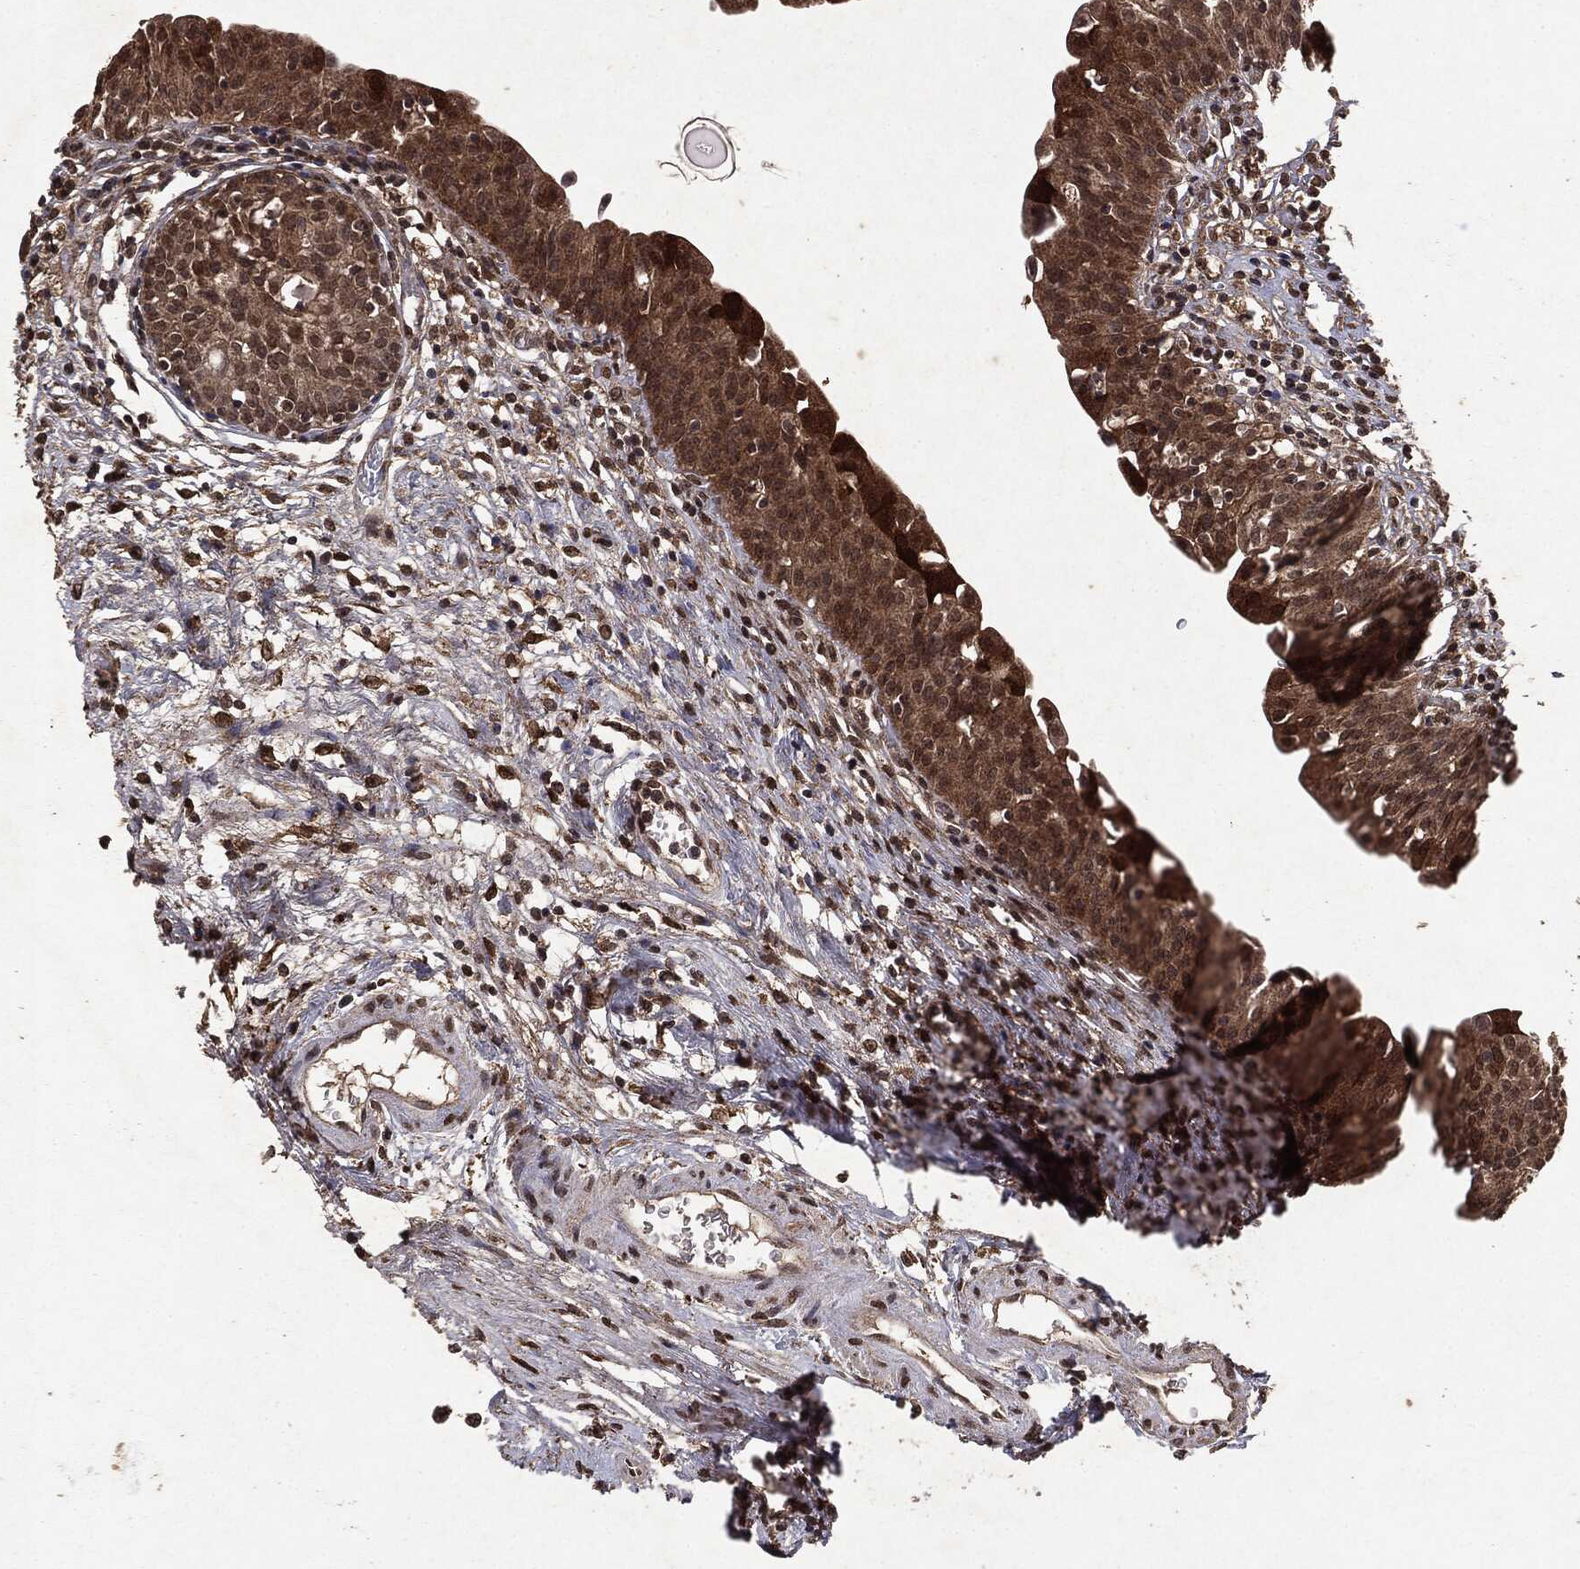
{"staining": {"intensity": "moderate", "quantity": ">75%", "location": "cytoplasmic/membranous,nuclear"}, "tissue": "urinary bladder", "cell_type": "Urothelial cells", "image_type": "normal", "snomed": [{"axis": "morphology", "description": "Normal tissue, NOS"}, {"axis": "topography", "description": "Urinary bladder"}], "caption": "IHC (DAB) staining of normal human urinary bladder exhibits moderate cytoplasmic/membranous,nuclear protein expression in approximately >75% of urothelial cells.", "gene": "PEBP1", "patient": {"sex": "male", "age": 76}}